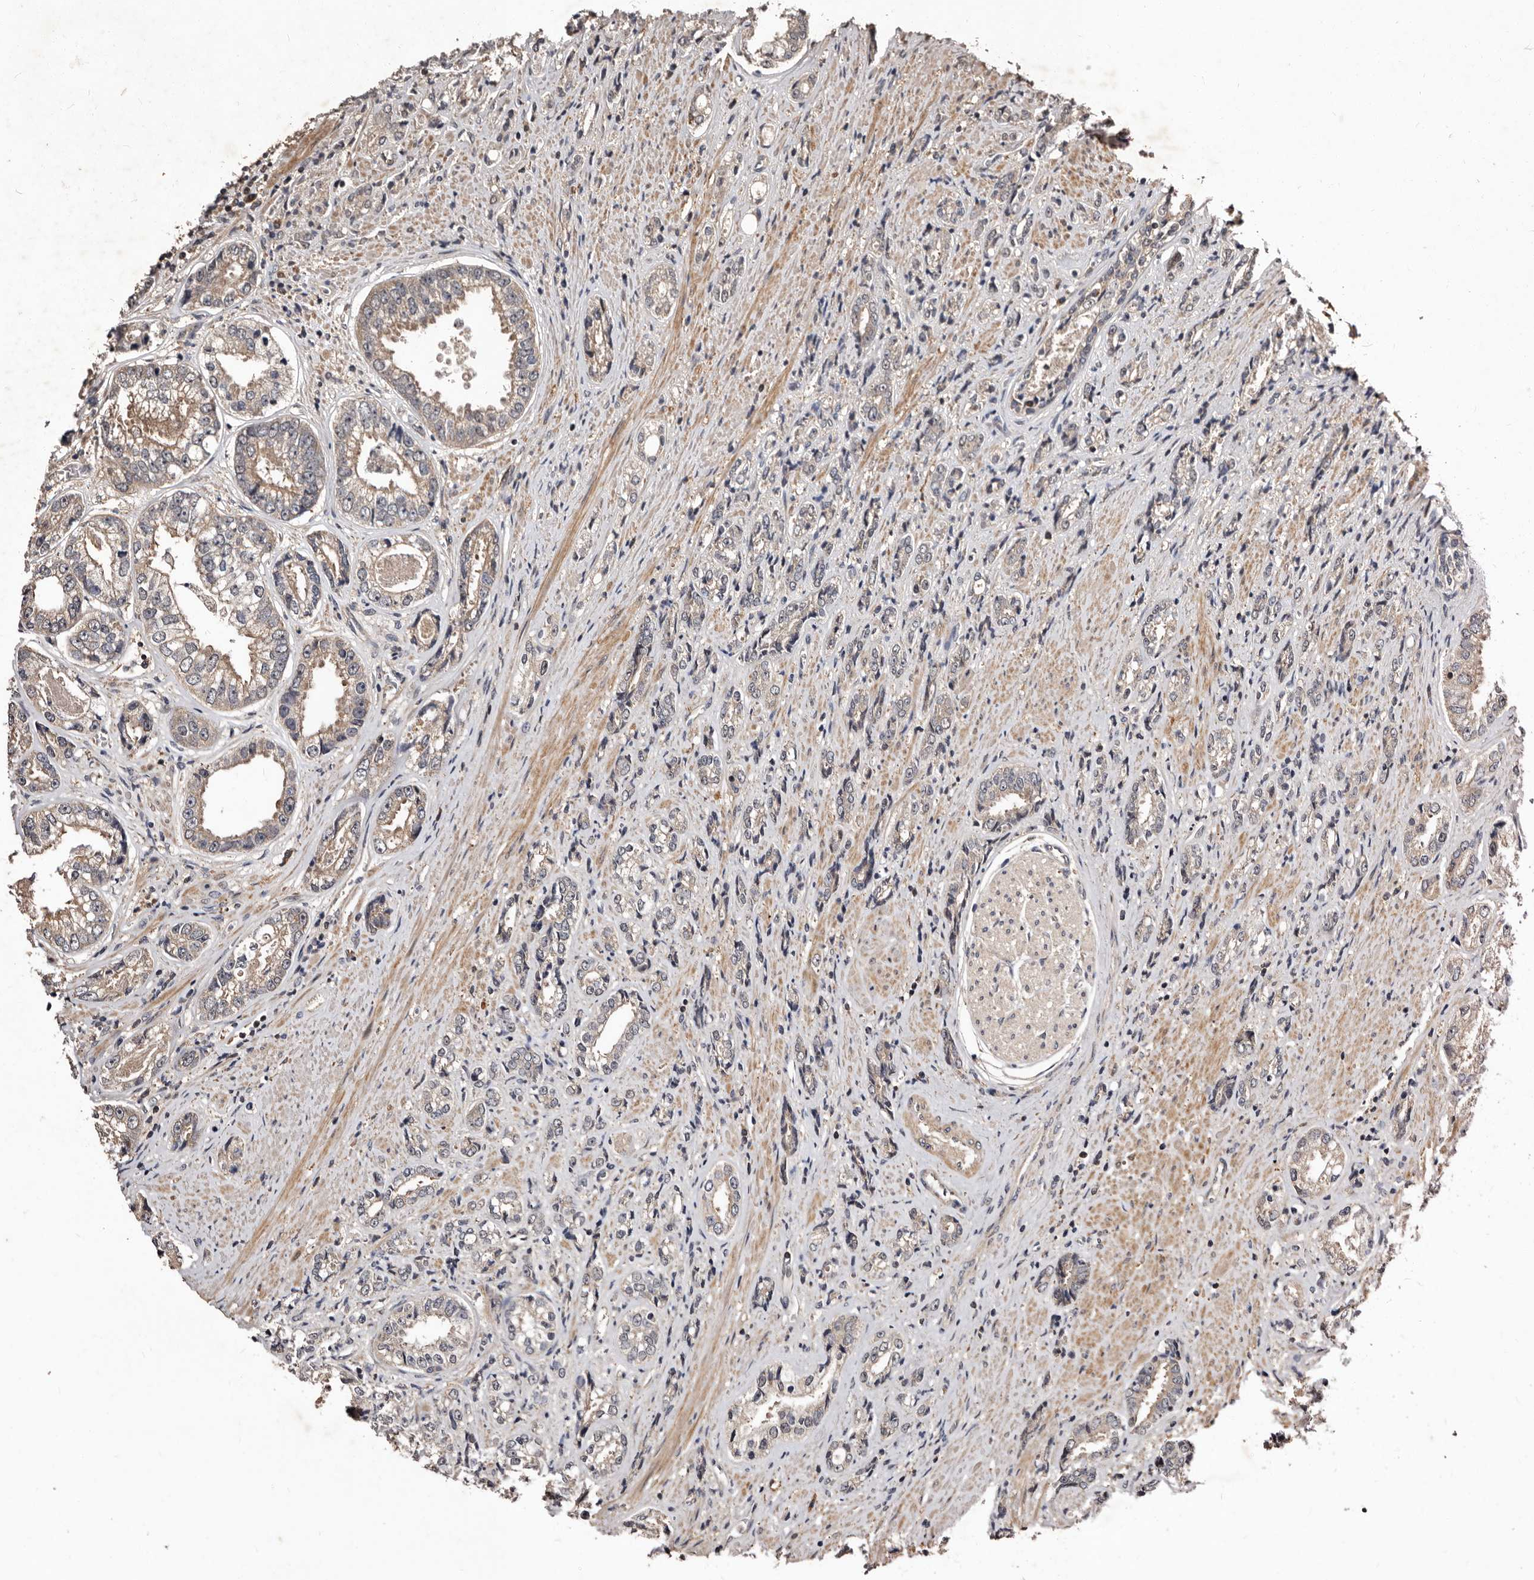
{"staining": {"intensity": "weak", "quantity": "<25%", "location": "cytoplasmic/membranous"}, "tissue": "prostate cancer", "cell_type": "Tumor cells", "image_type": "cancer", "snomed": [{"axis": "morphology", "description": "Adenocarcinoma, High grade"}, {"axis": "topography", "description": "Prostate"}], "caption": "Immunohistochemistry photomicrograph of human prostate adenocarcinoma (high-grade) stained for a protein (brown), which shows no staining in tumor cells.", "gene": "MKRN3", "patient": {"sex": "male", "age": 61}}